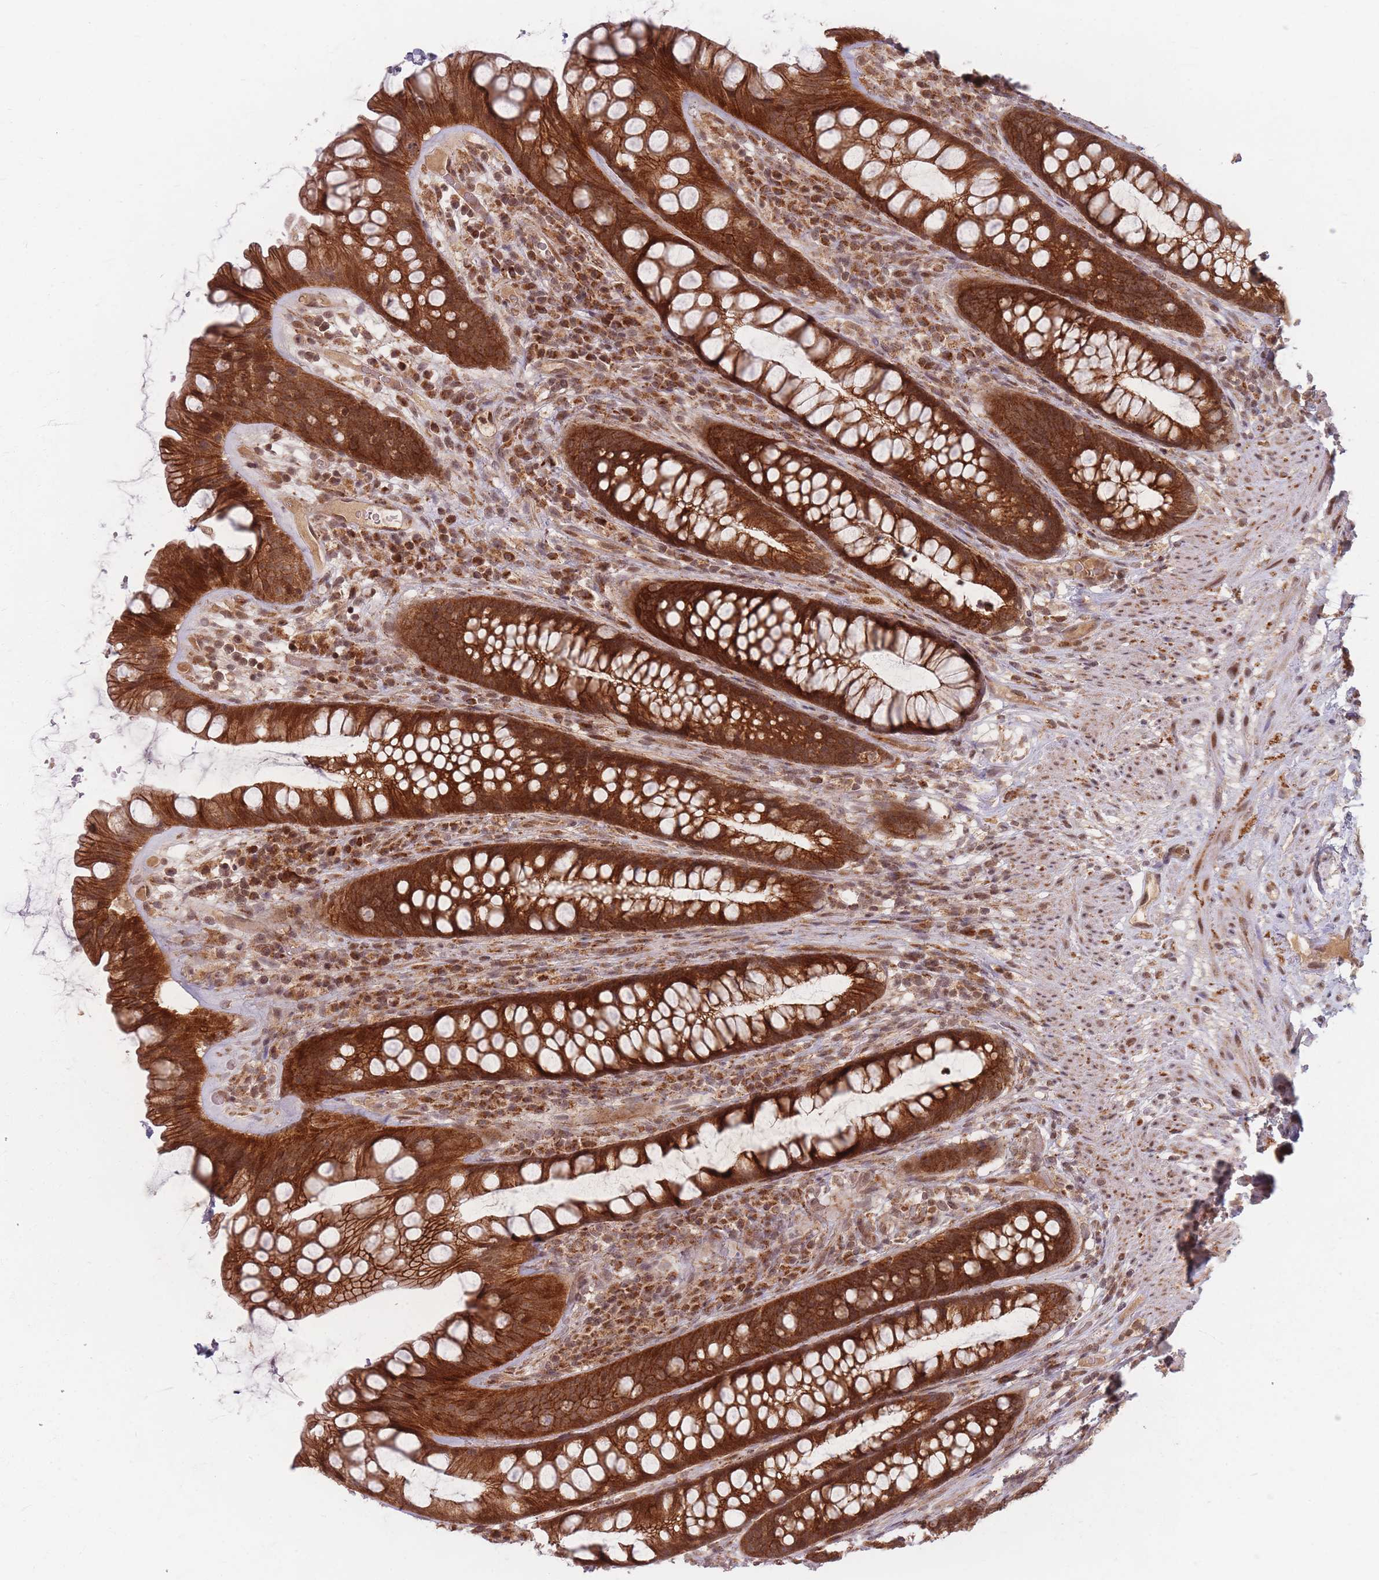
{"staining": {"intensity": "strong", "quantity": ">75%", "location": "cytoplasmic/membranous"}, "tissue": "rectum", "cell_type": "Glandular cells", "image_type": "normal", "snomed": [{"axis": "morphology", "description": "Normal tissue, NOS"}, {"axis": "topography", "description": "Rectum"}], "caption": "Protein staining by IHC demonstrates strong cytoplasmic/membranous expression in about >75% of glandular cells in normal rectum. (DAB IHC, brown staining for protein, blue staining for nuclei).", "gene": "RADX", "patient": {"sex": "male", "age": 74}}